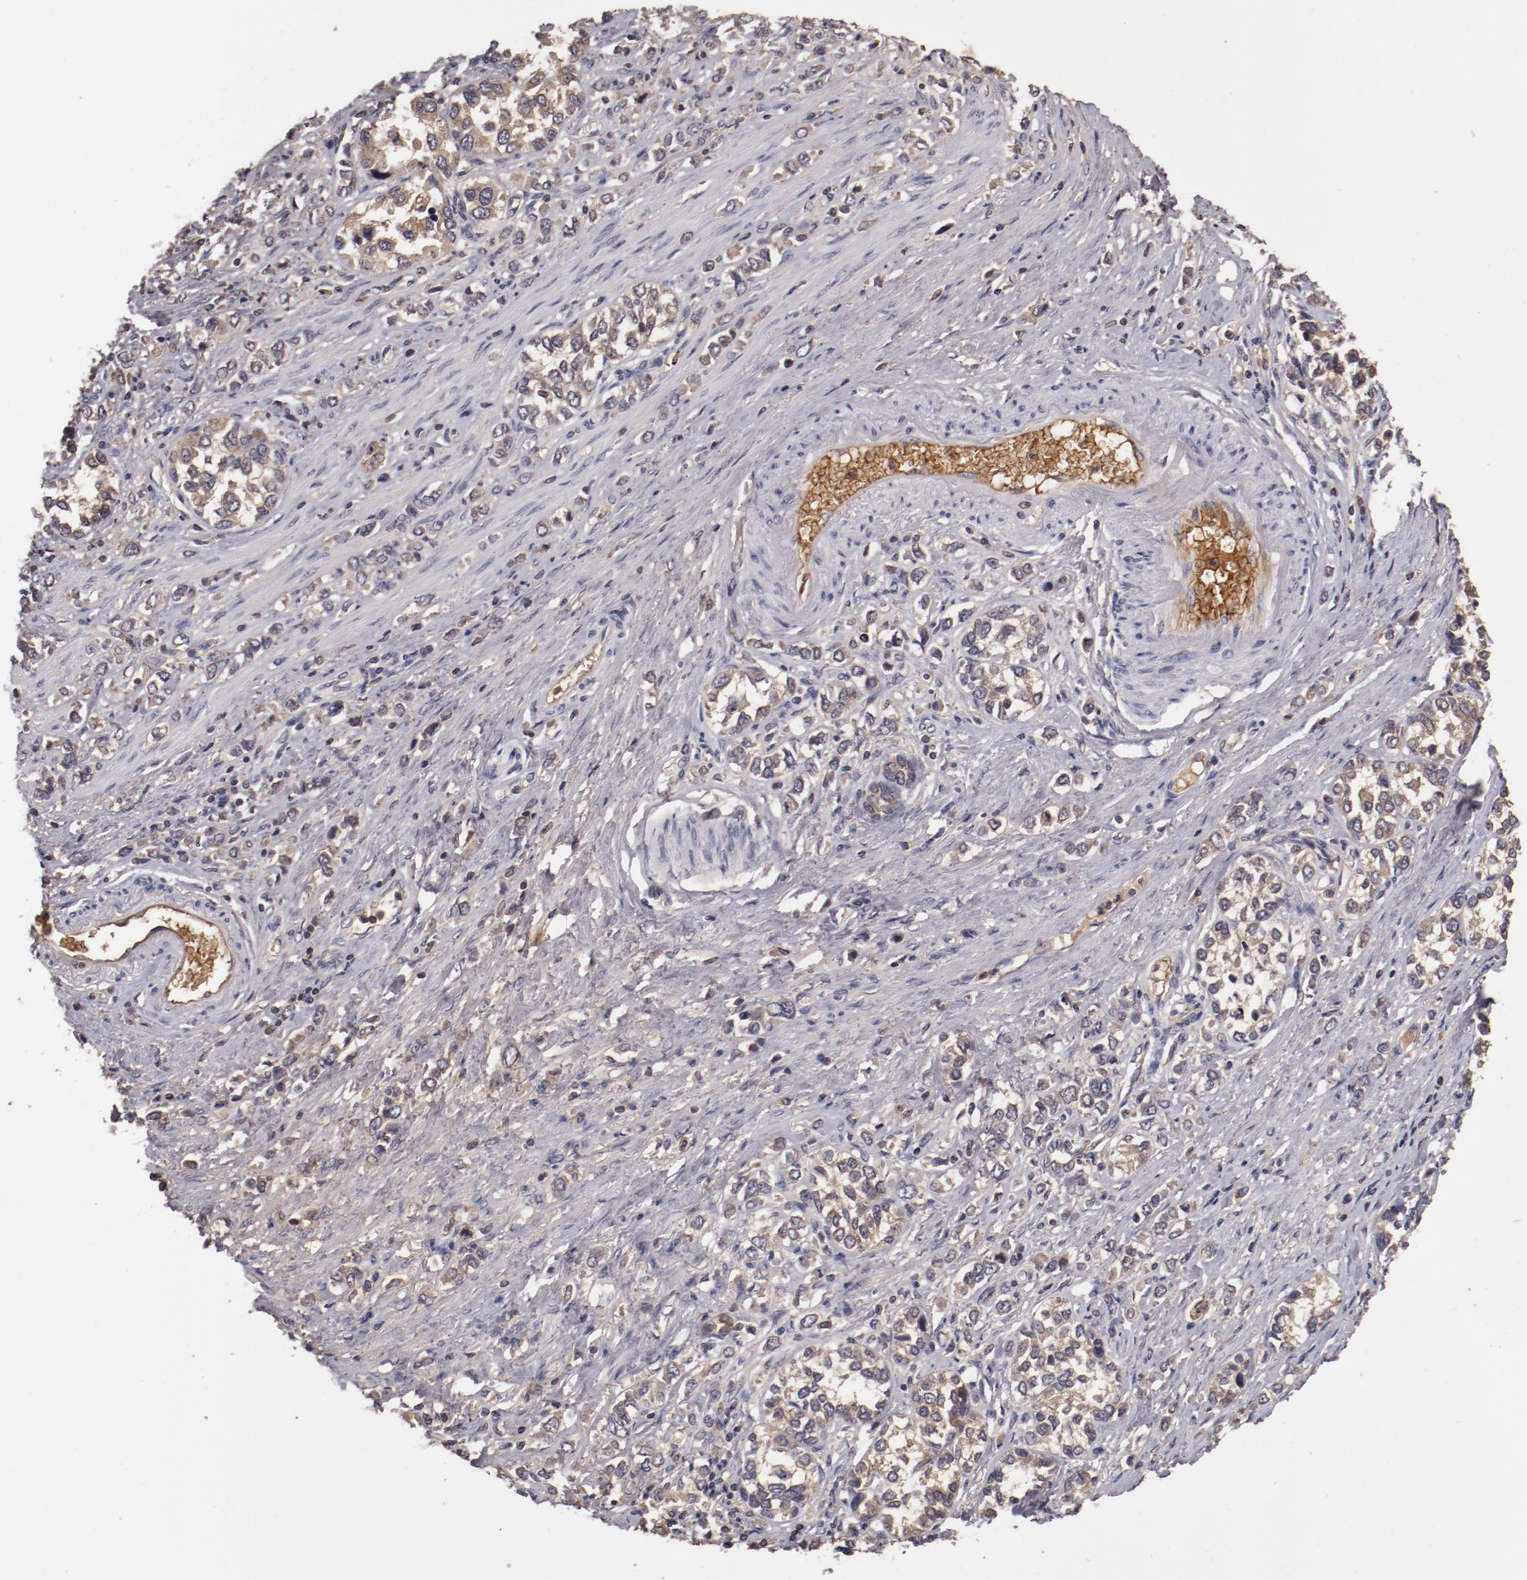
{"staining": {"intensity": "weak", "quantity": ">75%", "location": "cytoplasmic/membranous"}, "tissue": "stomach cancer", "cell_type": "Tumor cells", "image_type": "cancer", "snomed": [{"axis": "morphology", "description": "Adenocarcinoma, NOS"}, {"axis": "topography", "description": "Stomach, upper"}], "caption": "IHC (DAB (3,3'-diaminobenzidine)) staining of human adenocarcinoma (stomach) displays weak cytoplasmic/membranous protein staining in about >75% of tumor cells.", "gene": "CP", "patient": {"sex": "male", "age": 76}}